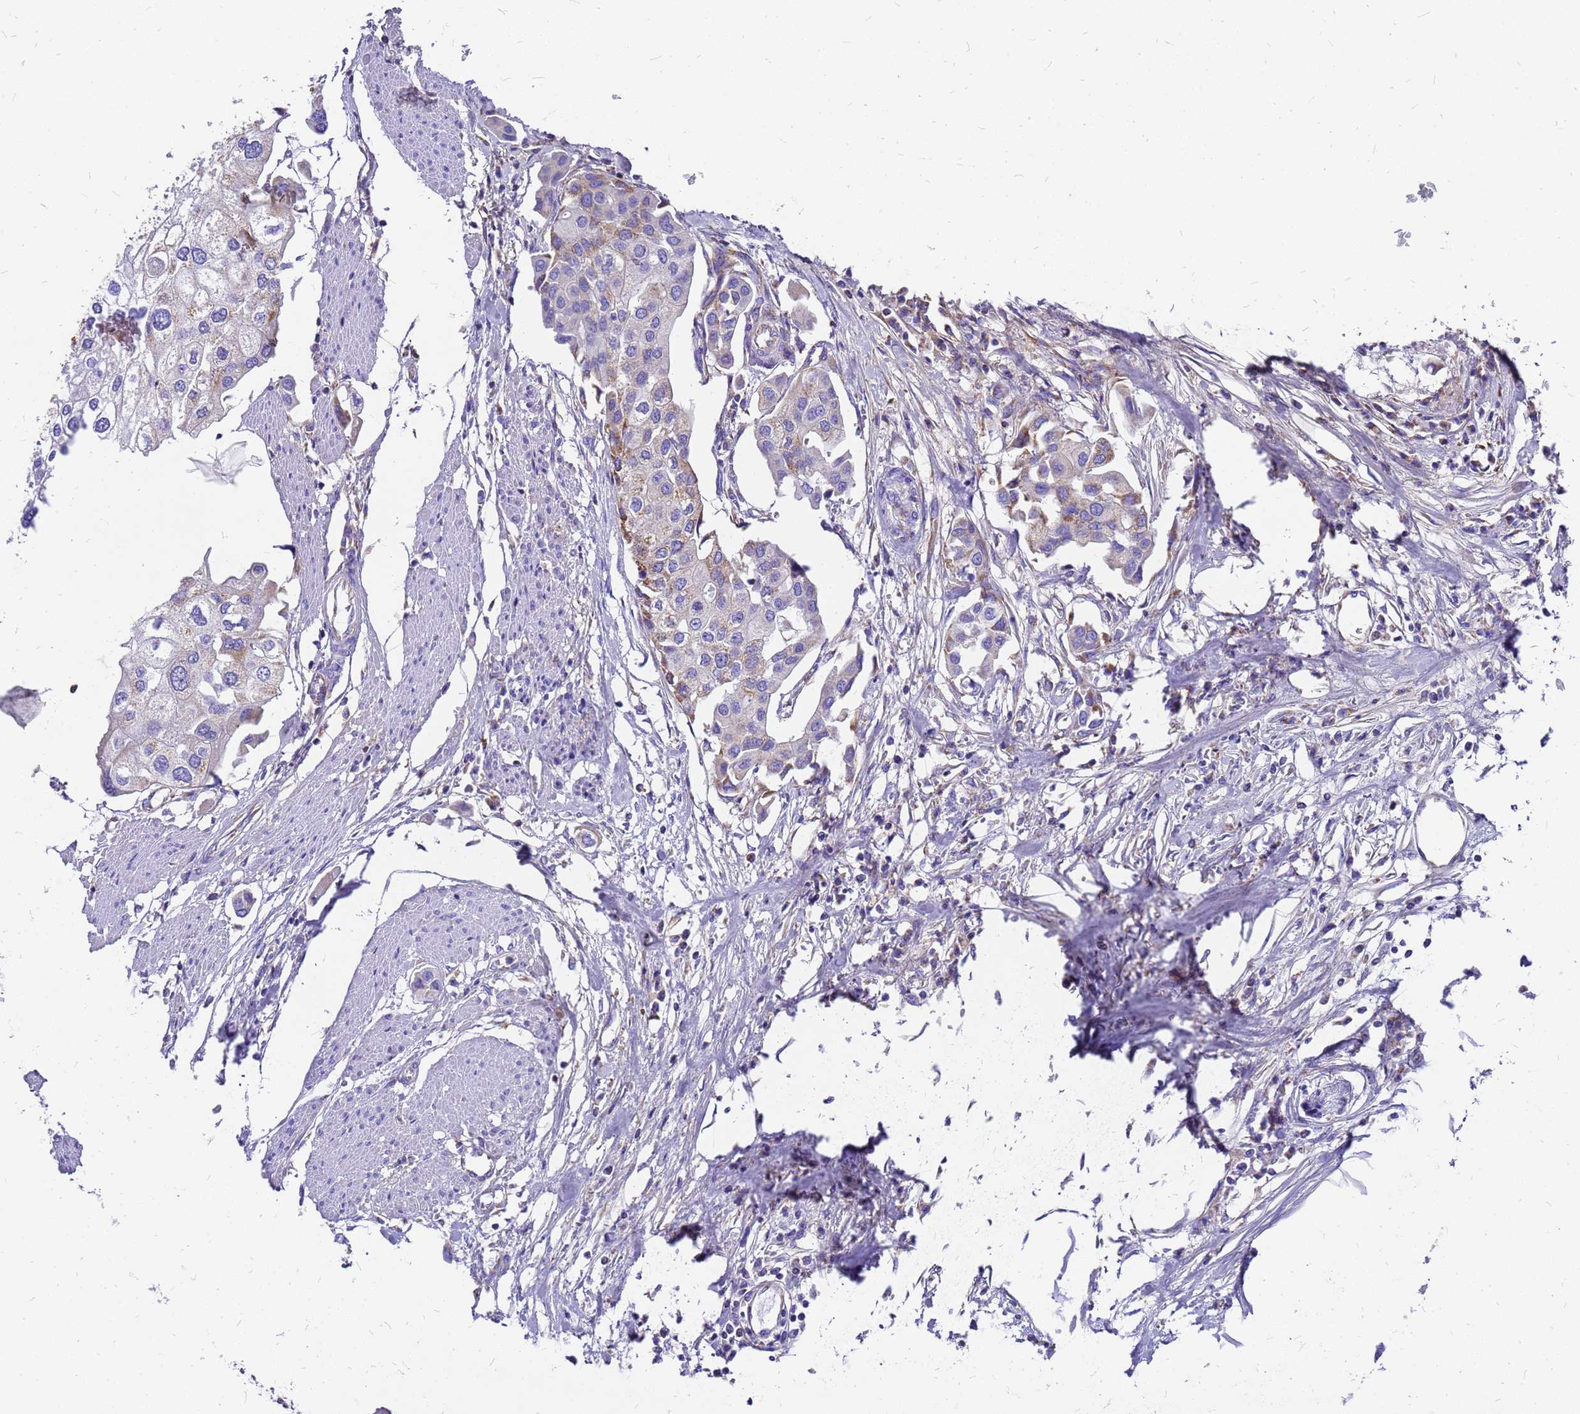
{"staining": {"intensity": "weak", "quantity": "<25%", "location": "cytoplasmic/membranous"}, "tissue": "urothelial cancer", "cell_type": "Tumor cells", "image_type": "cancer", "snomed": [{"axis": "morphology", "description": "Urothelial carcinoma, High grade"}, {"axis": "topography", "description": "Urinary bladder"}], "caption": "IHC photomicrograph of neoplastic tissue: high-grade urothelial carcinoma stained with DAB displays no significant protein expression in tumor cells.", "gene": "MRPS26", "patient": {"sex": "male", "age": 64}}